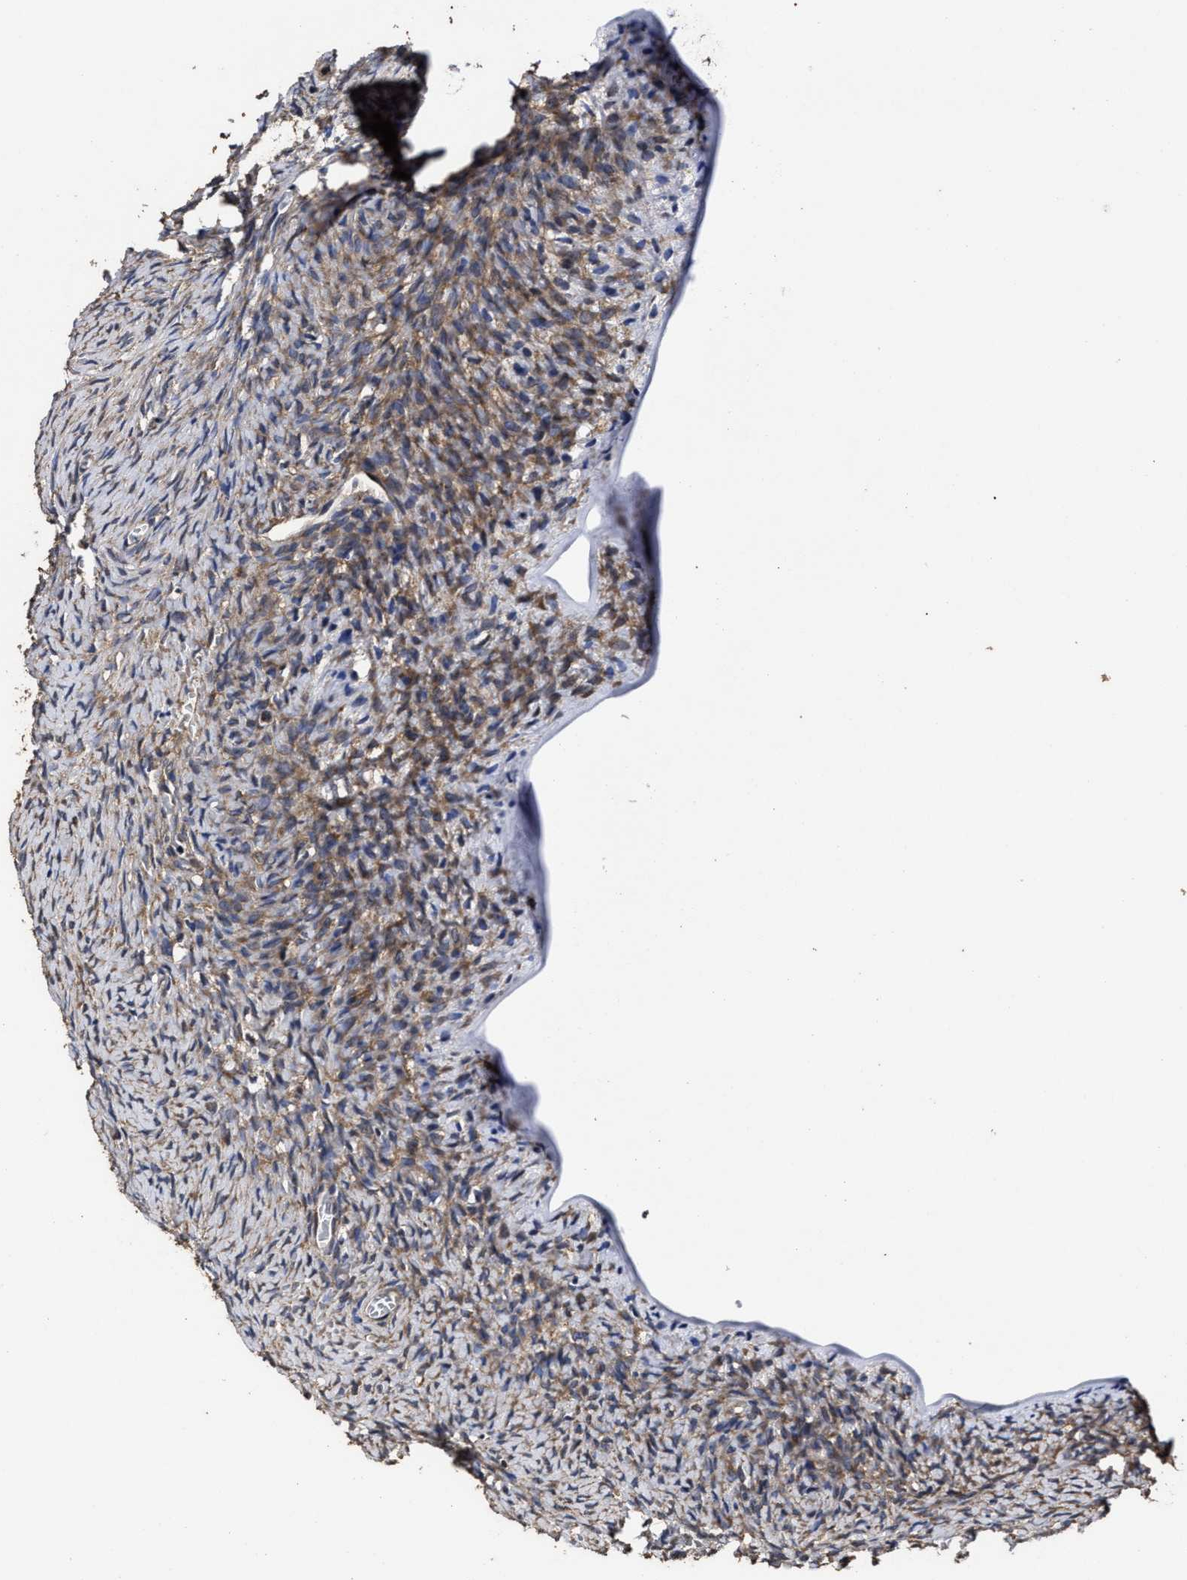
{"staining": {"intensity": "moderate", "quantity": "25%-75%", "location": "cytoplasmic/membranous"}, "tissue": "ovary", "cell_type": "Ovarian stroma cells", "image_type": "normal", "snomed": [{"axis": "morphology", "description": "Normal tissue, NOS"}, {"axis": "topography", "description": "Ovary"}], "caption": "Ovarian stroma cells show medium levels of moderate cytoplasmic/membranous staining in about 25%-75% of cells in unremarkable ovary.", "gene": "AVEN", "patient": {"sex": "female", "age": 27}}